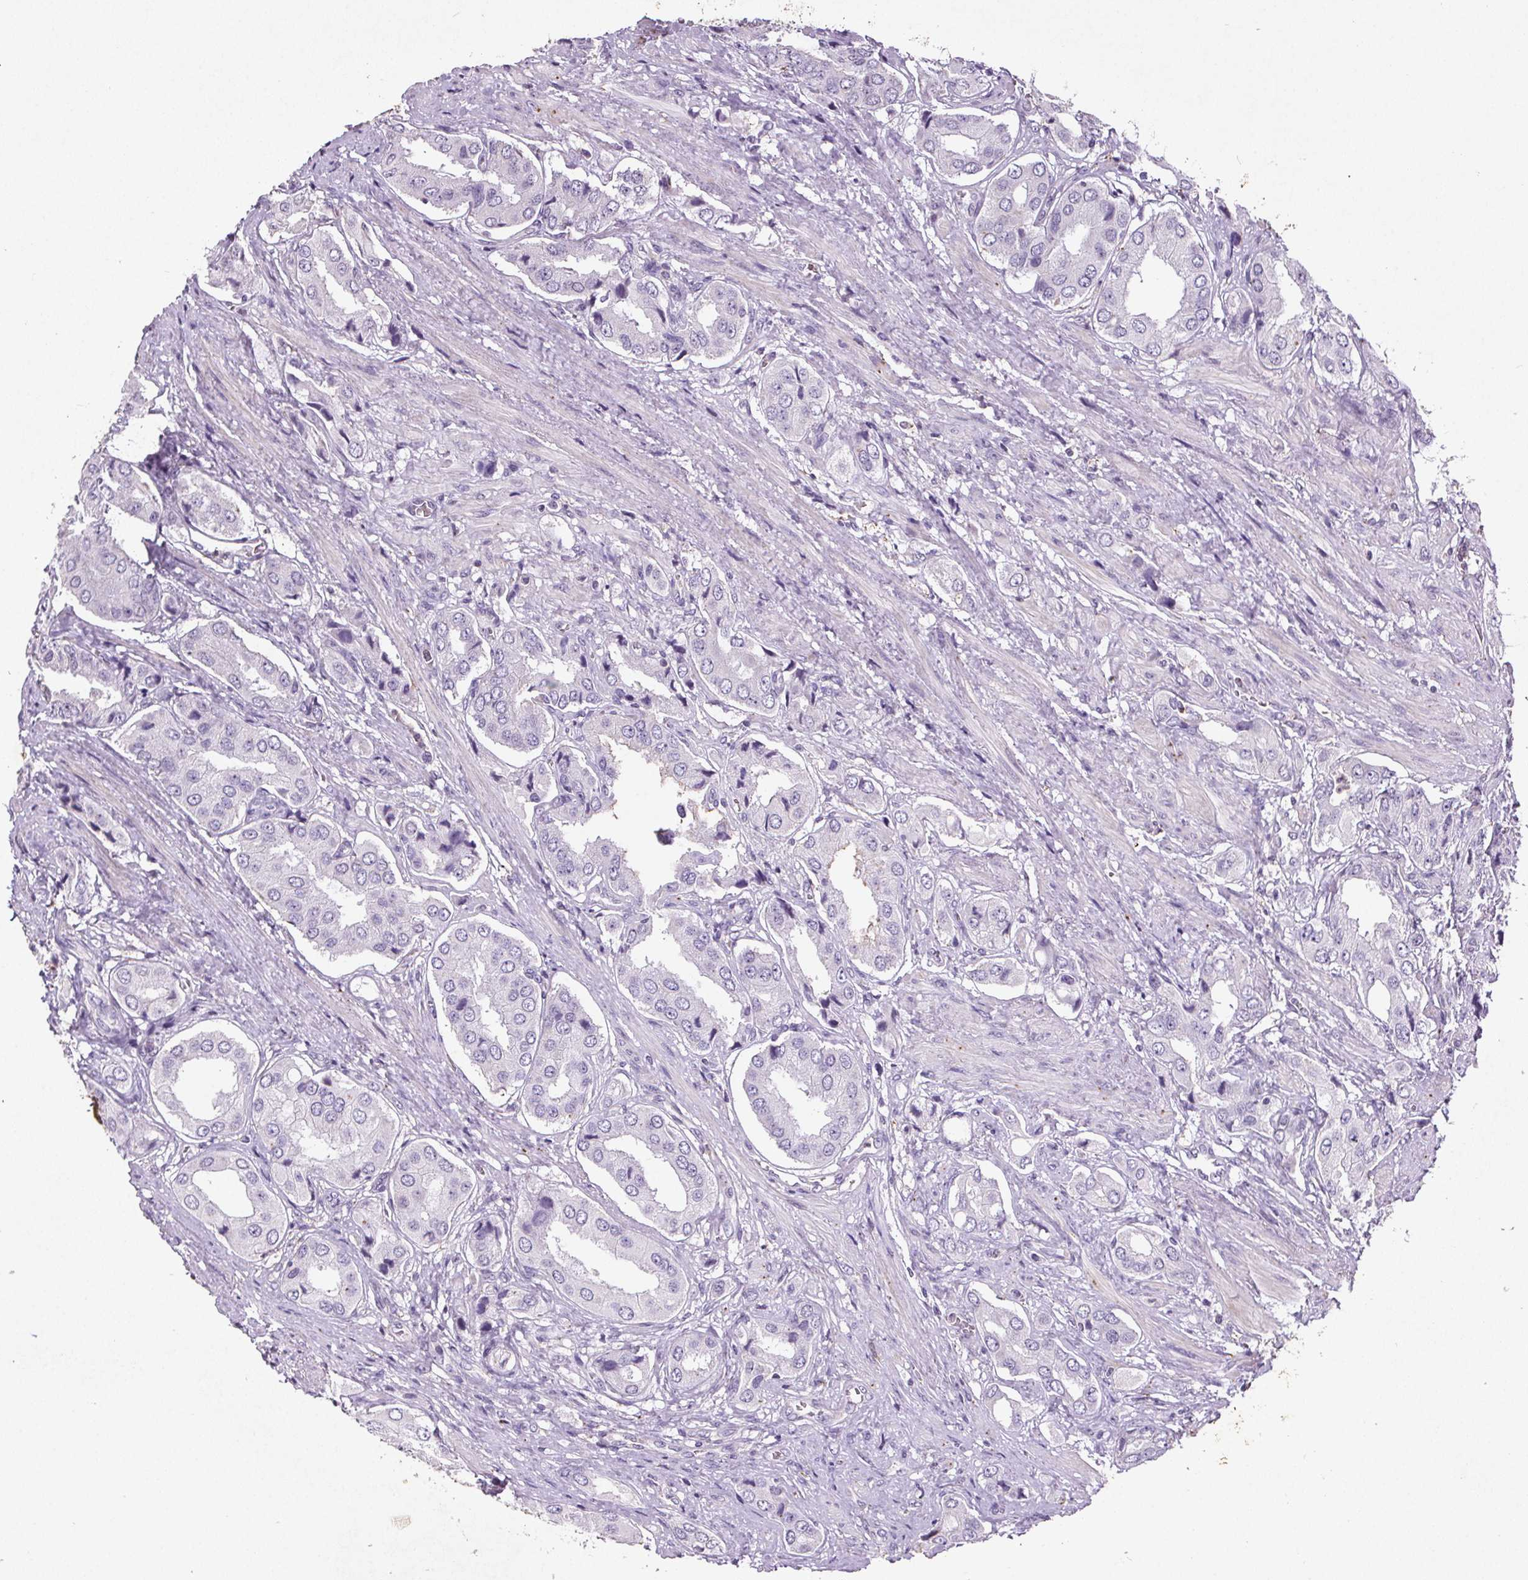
{"staining": {"intensity": "negative", "quantity": "none", "location": "none"}, "tissue": "prostate cancer", "cell_type": "Tumor cells", "image_type": "cancer", "snomed": [{"axis": "morphology", "description": "Adenocarcinoma, NOS"}, {"axis": "topography", "description": "Prostate"}], "caption": "This is a micrograph of immunohistochemistry (IHC) staining of prostate cancer, which shows no staining in tumor cells. (Immunohistochemistry (ihc), brightfield microscopy, high magnification).", "gene": "C19orf84", "patient": {"sex": "male", "age": 63}}